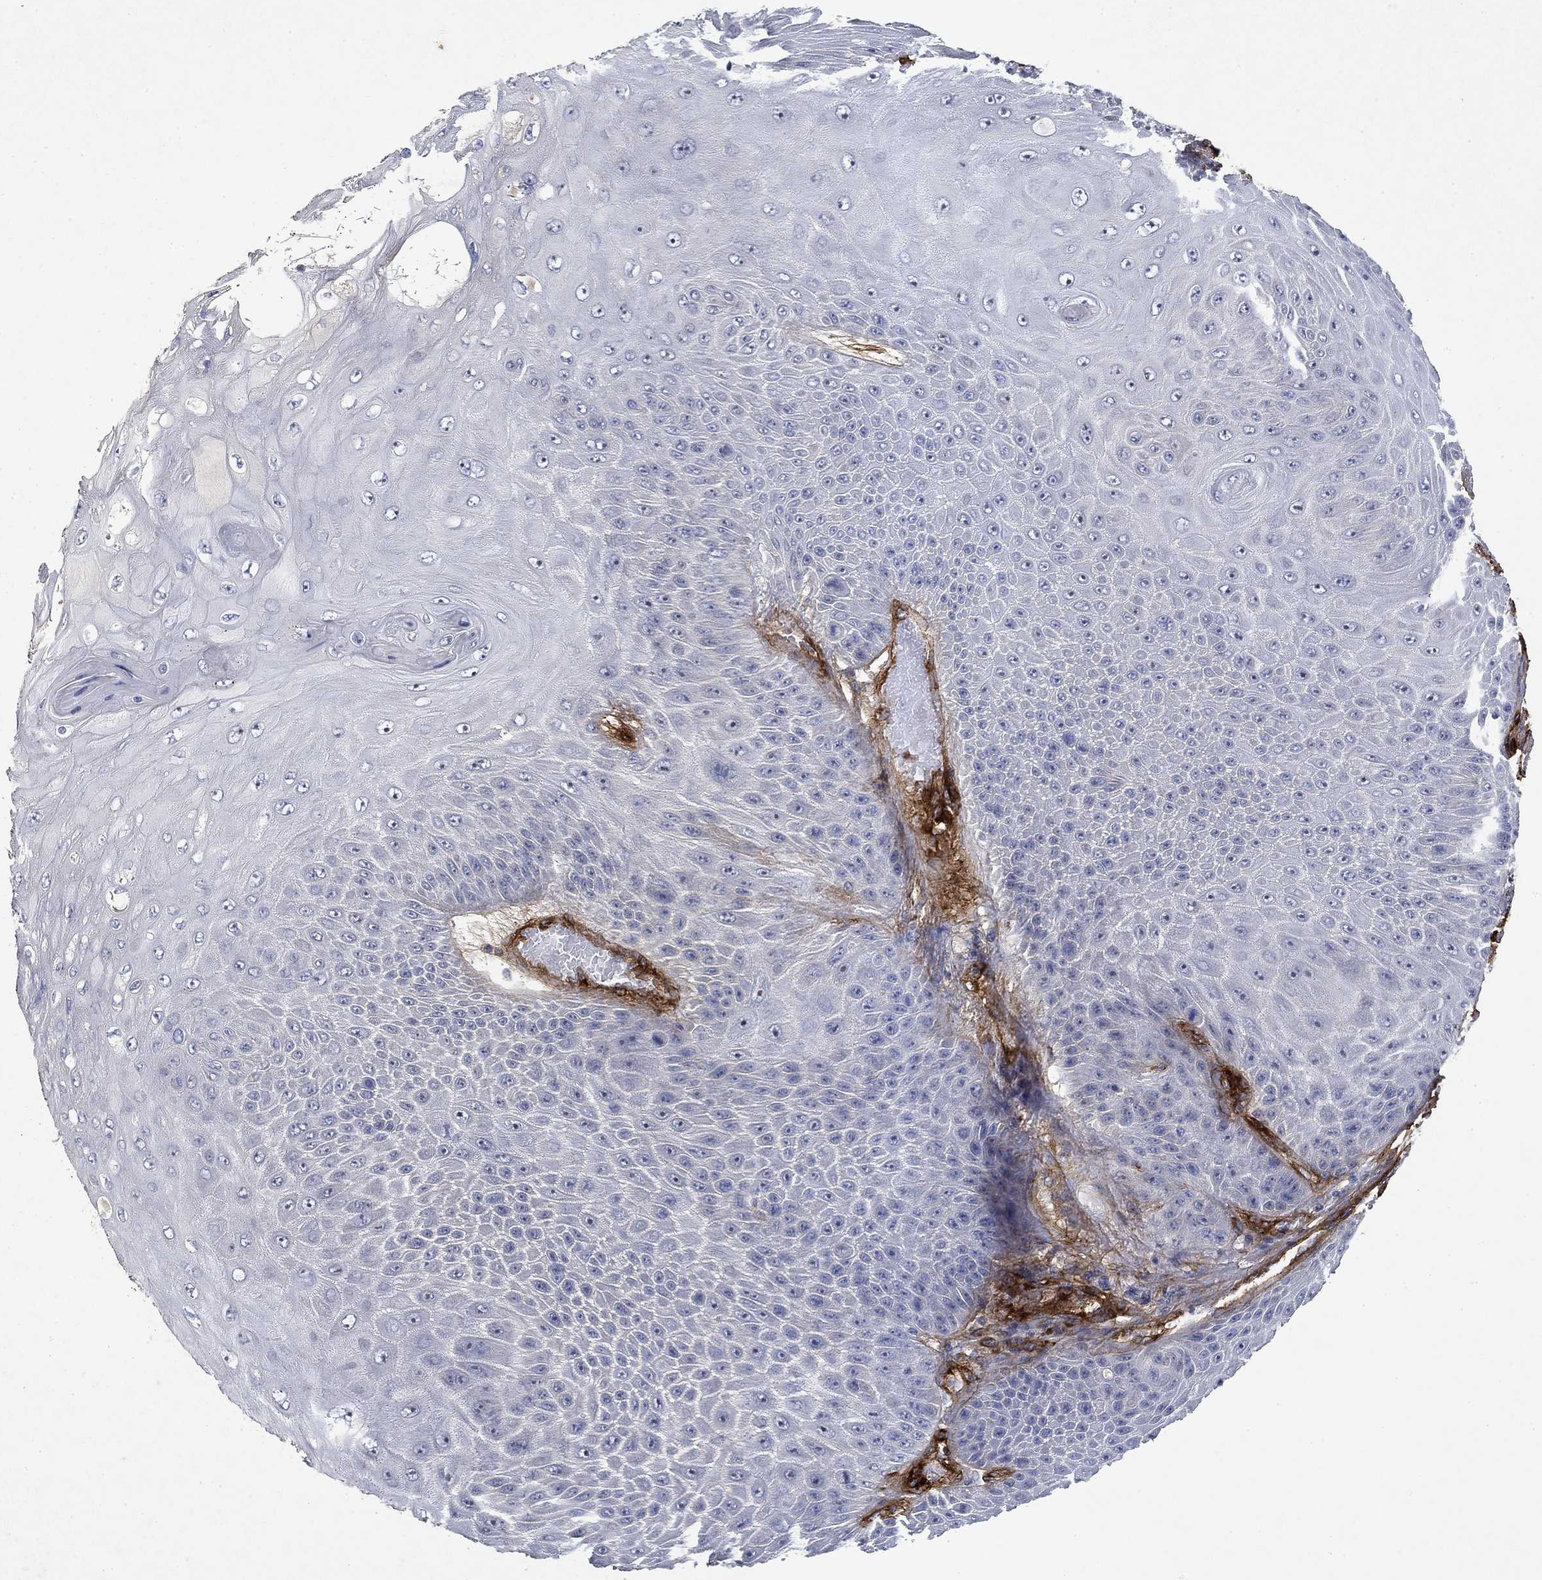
{"staining": {"intensity": "negative", "quantity": "none", "location": "none"}, "tissue": "skin cancer", "cell_type": "Tumor cells", "image_type": "cancer", "snomed": [{"axis": "morphology", "description": "Squamous cell carcinoma, NOS"}, {"axis": "topography", "description": "Skin"}], "caption": "Immunohistochemistry (IHC) histopathology image of squamous cell carcinoma (skin) stained for a protein (brown), which exhibits no expression in tumor cells. (DAB immunohistochemistry (IHC), high magnification).", "gene": "COL4A2", "patient": {"sex": "male", "age": 62}}